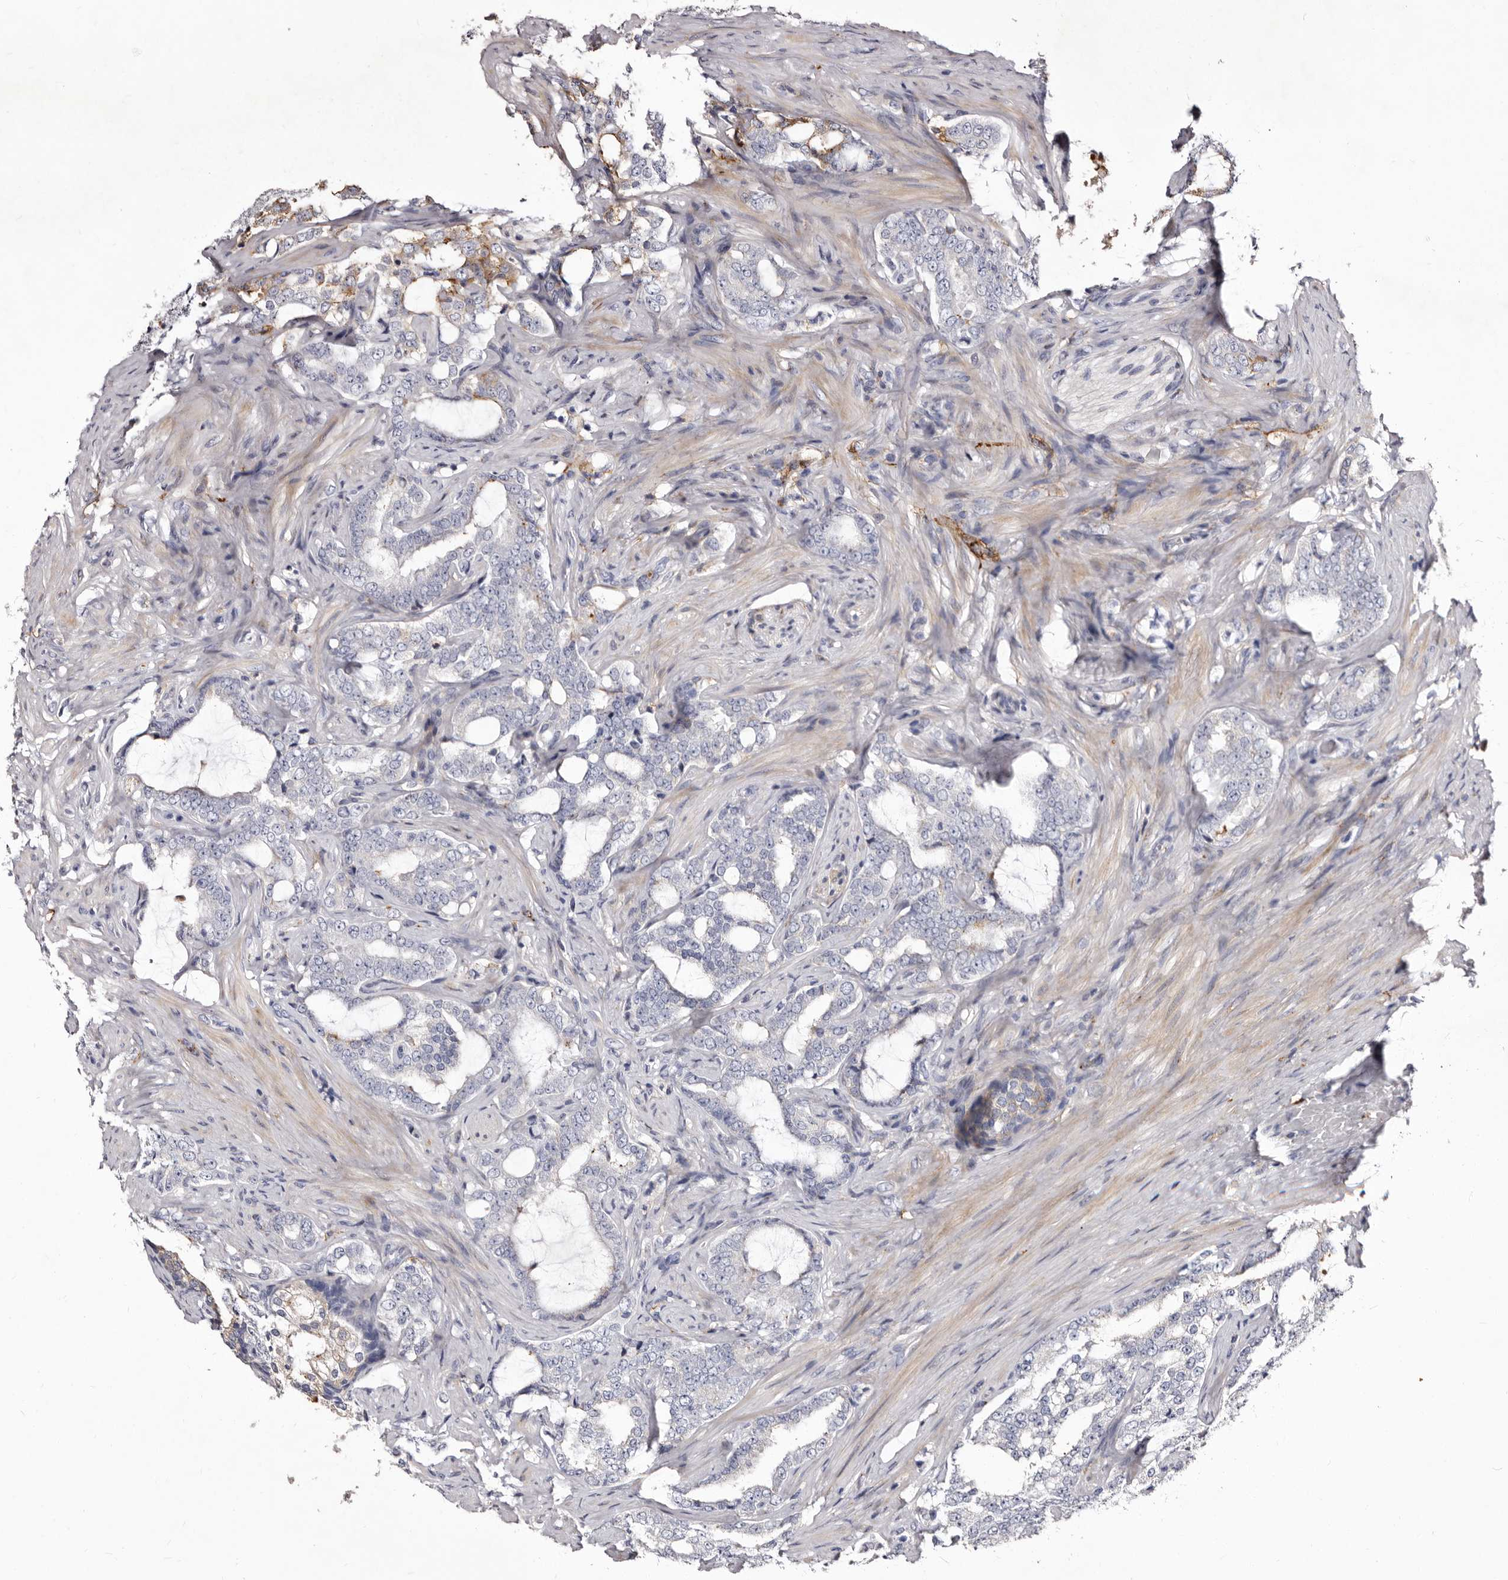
{"staining": {"intensity": "negative", "quantity": "none", "location": "none"}, "tissue": "prostate cancer", "cell_type": "Tumor cells", "image_type": "cancer", "snomed": [{"axis": "morphology", "description": "Adenocarcinoma, High grade"}, {"axis": "topography", "description": "Prostate"}], "caption": "A histopathology image of human prostate cancer (adenocarcinoma (high-grade)) is negative for staining in tumor cells.", "gene": "AUNIP", "patient": {"sex": "male", "age": 64}}